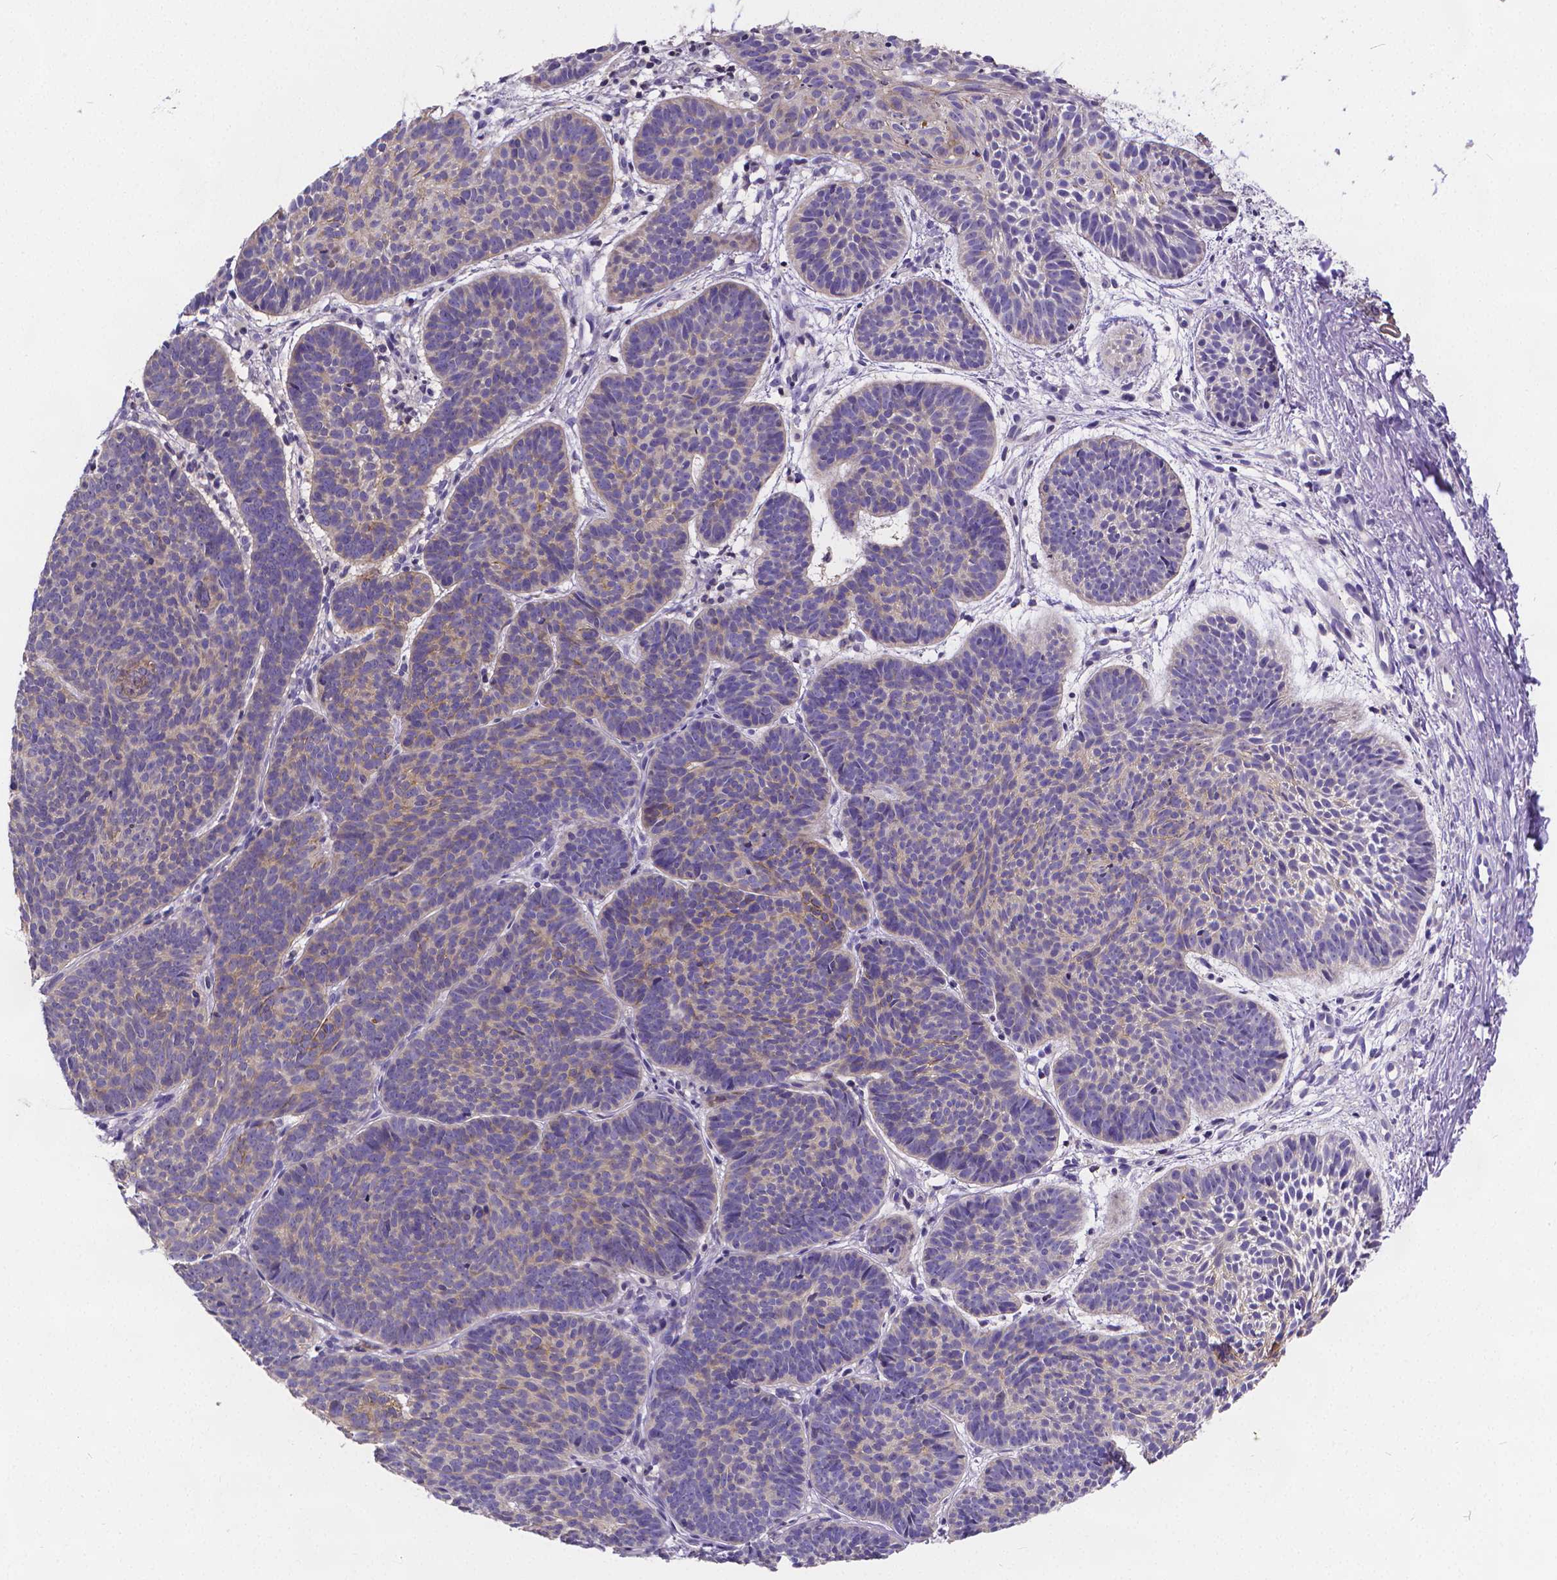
{"staining": {"intensity": "moderate", "quantity": "<25%", "location": "cytoplasmic/membranous"}, "tissue": "skin cancer", "cell_type": "Tumor cells", "image_type": "cancer", "snomed": [{"axis": "morphology", "description": "Basal cell carcinoma"}, {"axis": "topography", "description": "Skin"}], "caption": "Protein staining displays moderate cytoplasmic/membranous expression in about <25% of tumor cells in skin cancer. (DAB (3,3'-diaminobenzidine) = brown stain, brightfield microscopy at high magnification).", "gene": "GLRB", "patient": {"sex": "male", "age": 72}}